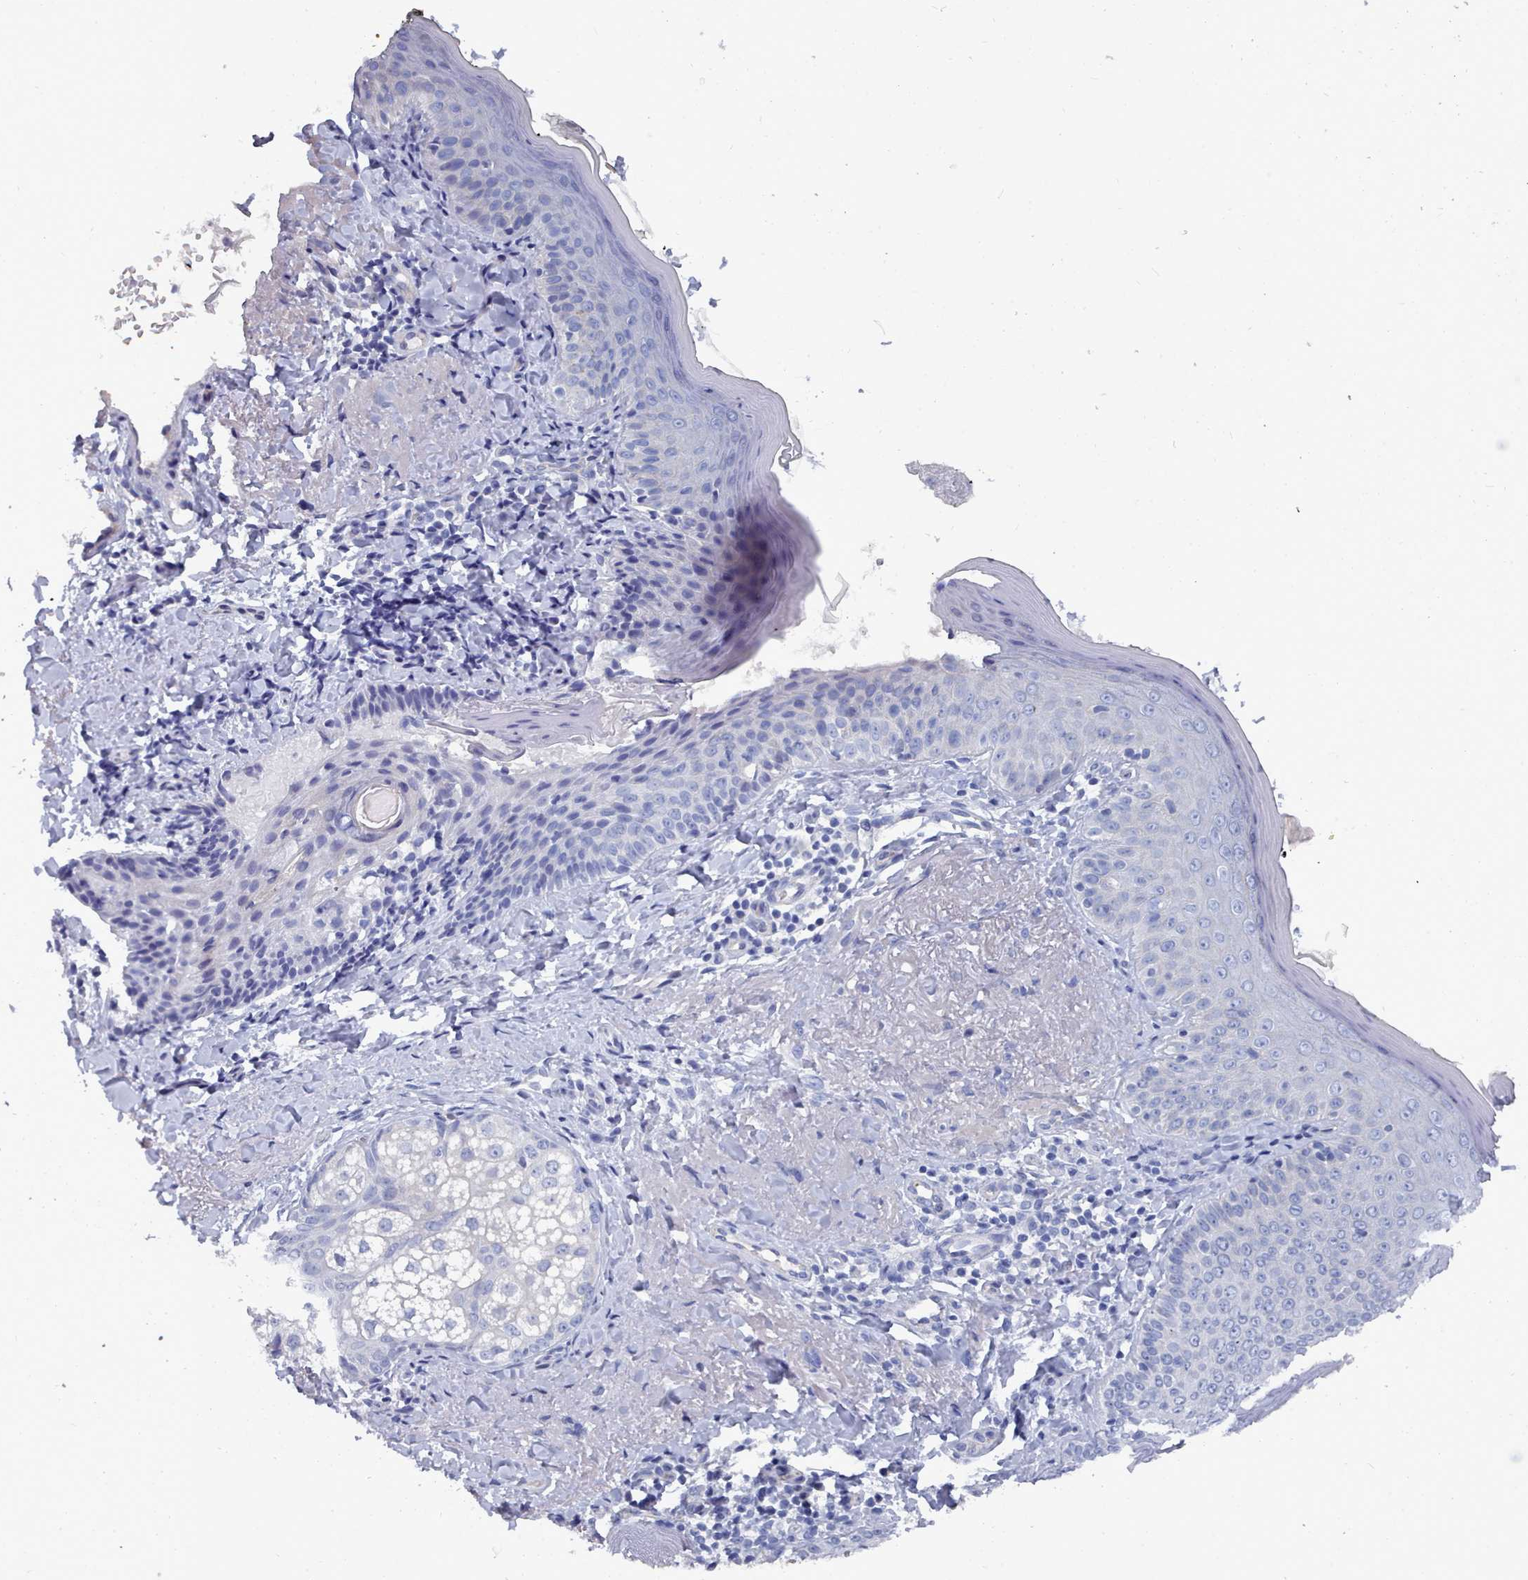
{"staining": {"intensity": "negative", "quantity": "none", "location": "none"}, "tissue": "skin", "cell_type": "Fibroblasts", "image_type": "normal", "snomed": [{"axis": "morphology", "description": "Normal tissue, NOS"}, {"axis": "topography", "description": "Skin"}], "caption": "An immunohistochemistry (IHC) image of unremarkable skin is shown. There is no staining in fibroblasts of skin. (DAB immunohistochemistry (IHC) with hematoxylin counter stain).", "gene": "ENSG00000285188", "patient": {"sex": "male", "age": 57}}